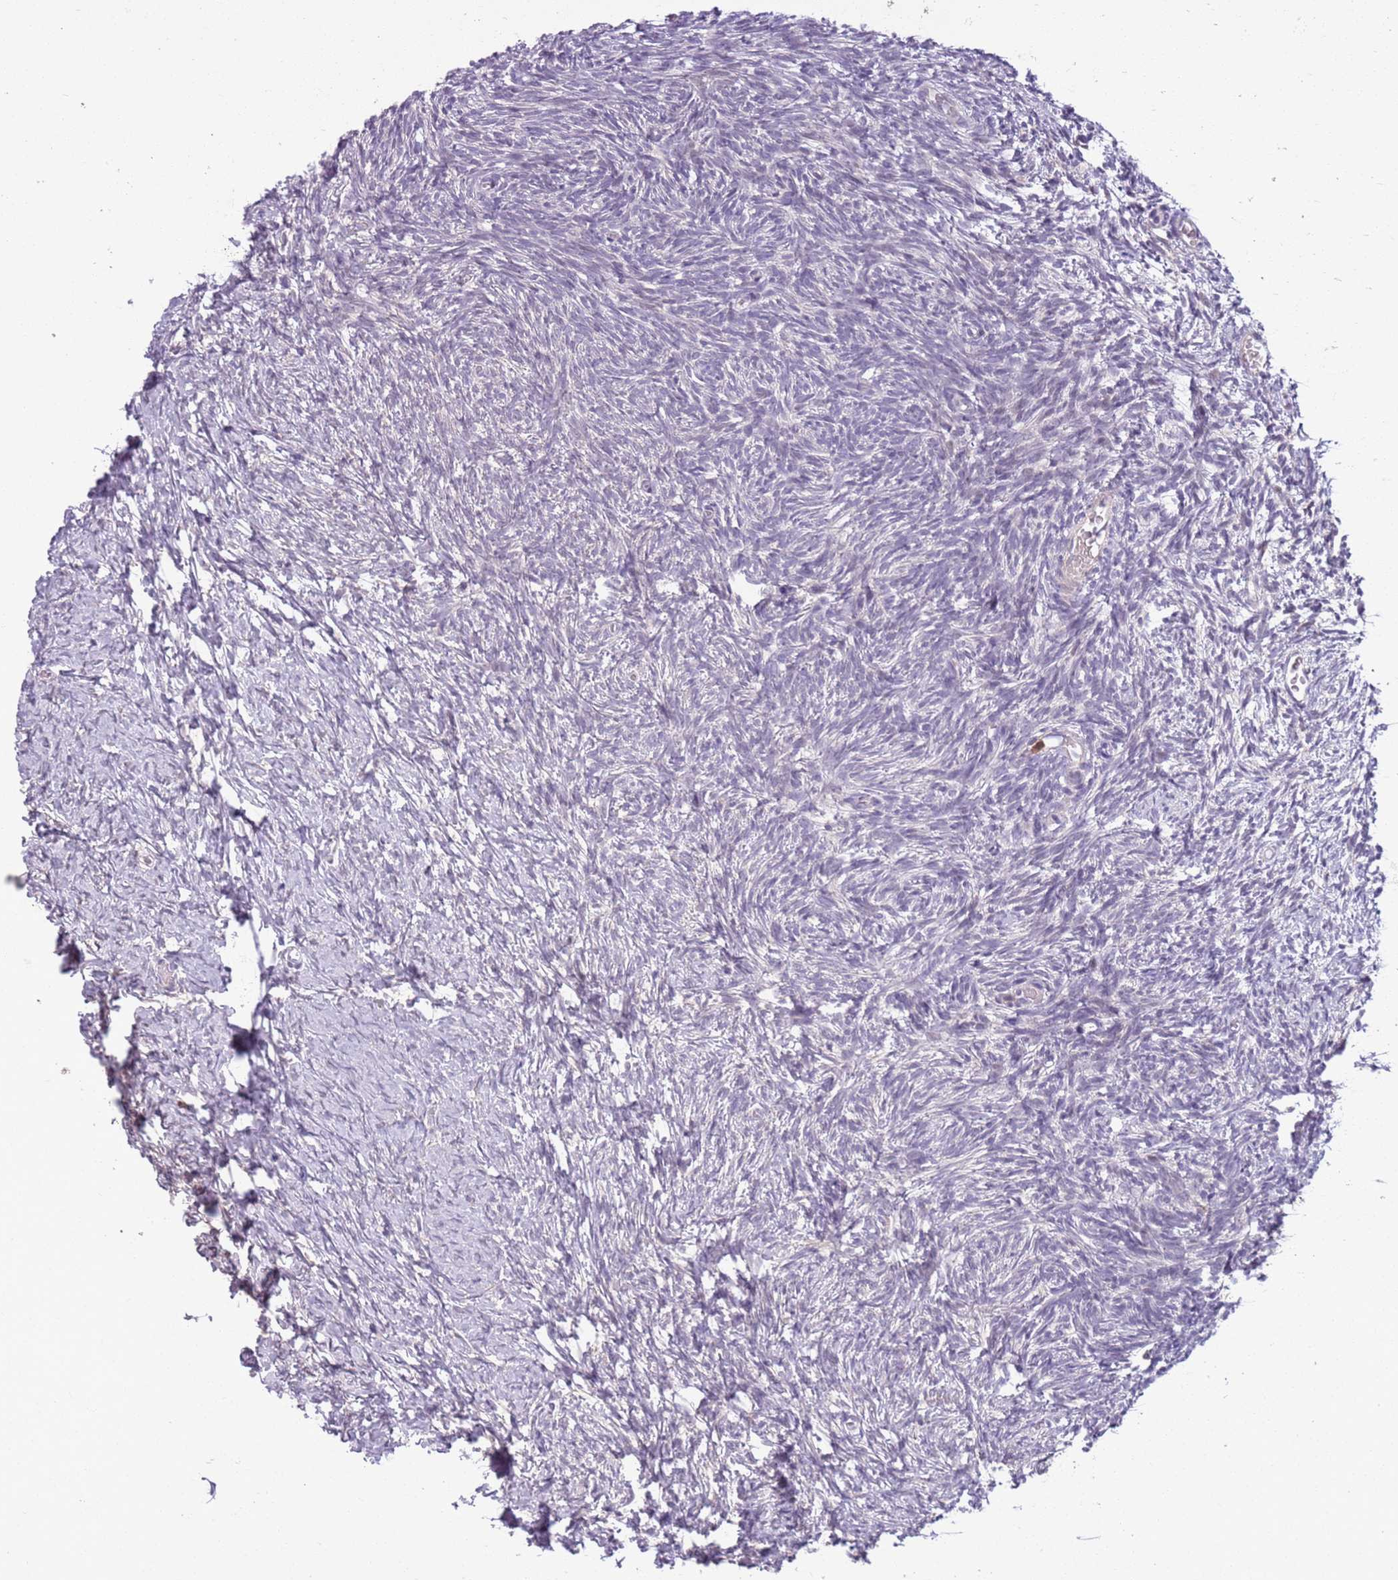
{"staining": {"intensity": "negative", "quantity": "none", "location": "none"}, "tissue": "ovary", "cell_type": "Ovarian stroma cells", "image_type": "normal", "snomed": [{"axis": "morphology", "description": "Normal tissue, NOS"}, {"axis": "topography", "description": "Ovary"}], "caption": "DAB immunohistochemical staining of normal human ovary exhibits no significant expression in ovarian stroma cells.", "gene": "JAML", "patient": {"sex": "female", "age": 39}}